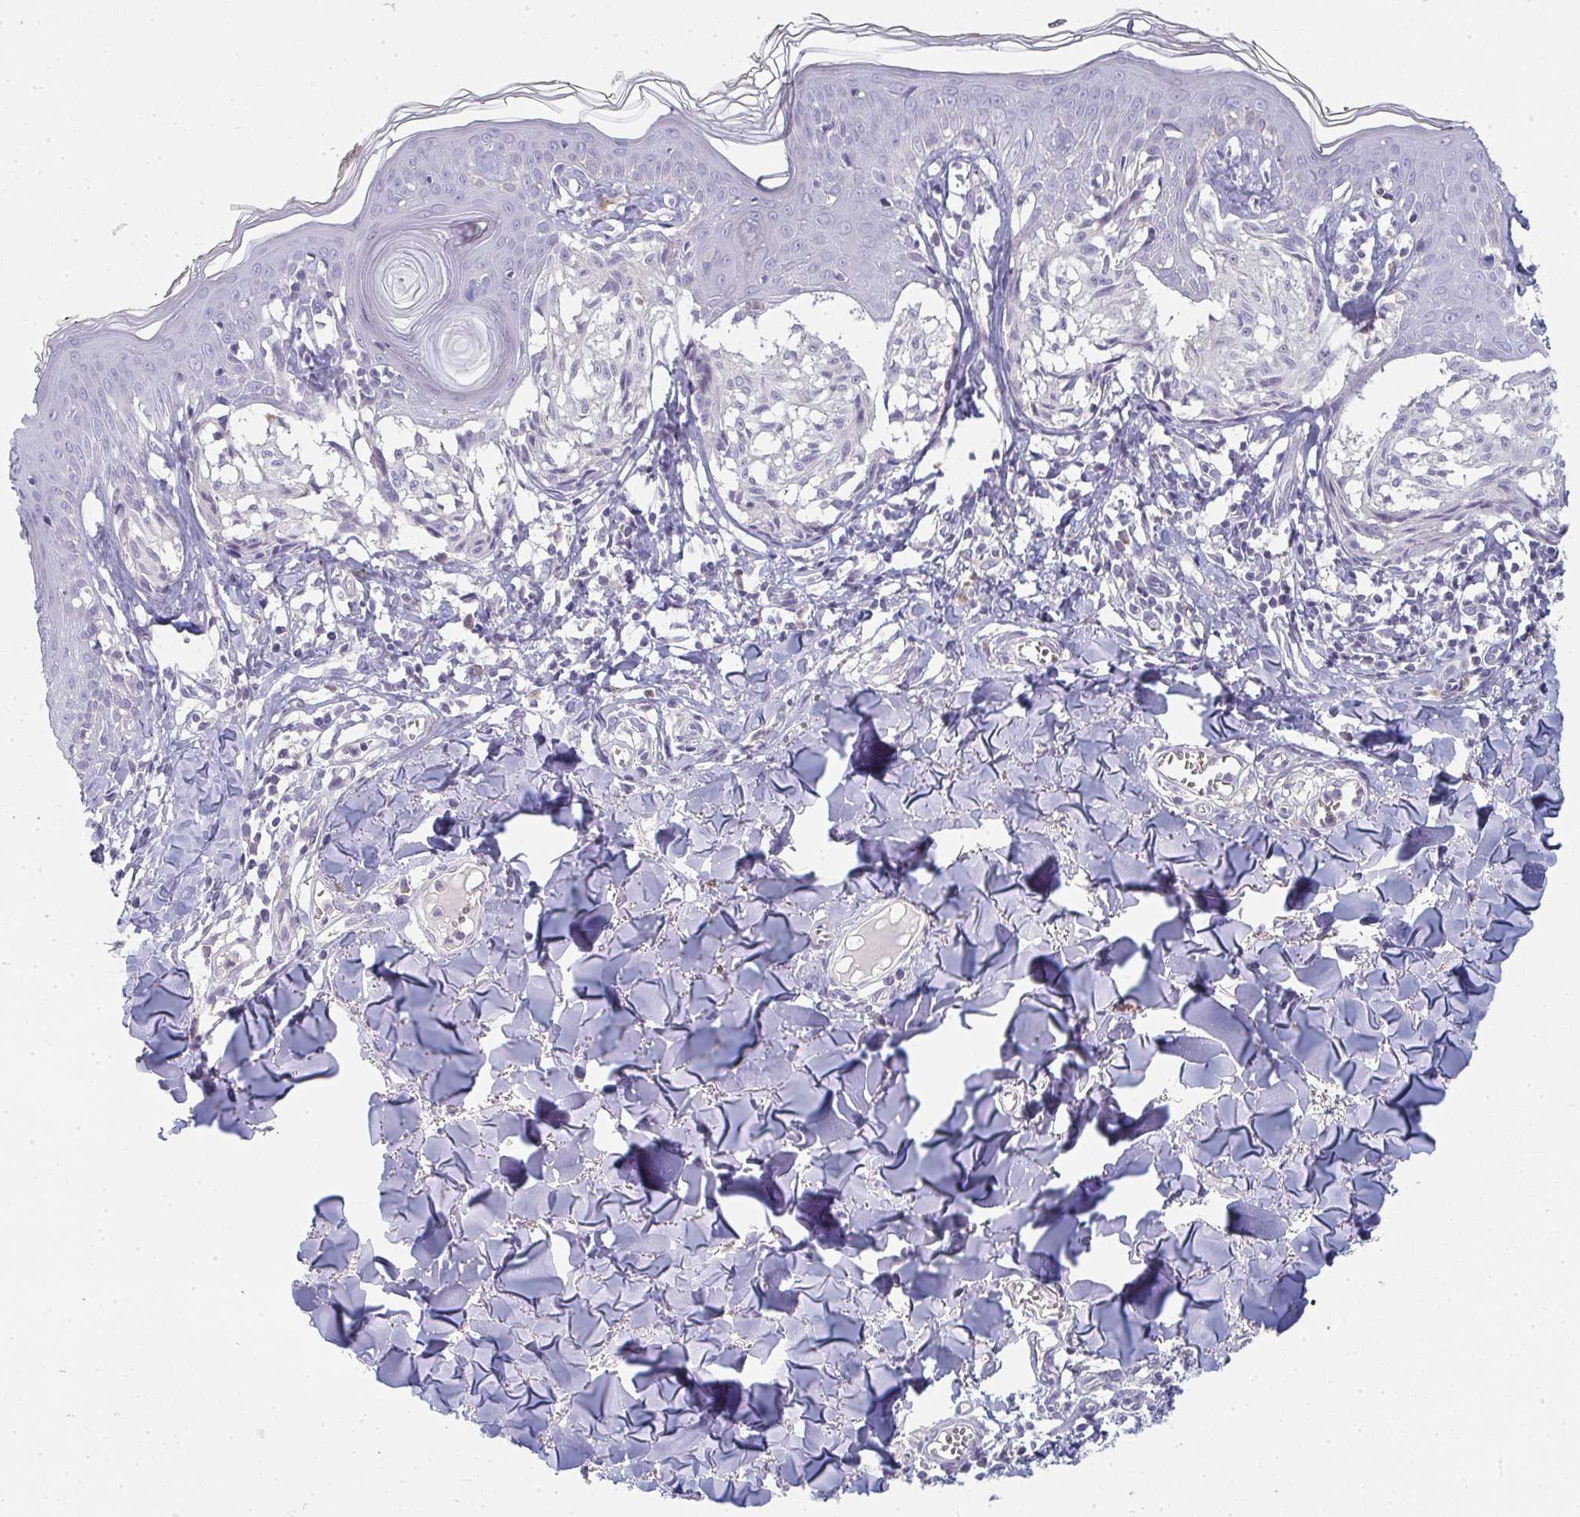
{"staining": {"intensity": "negative", "quantity": "none", "location": "none"}, "tissue": "melanoma", "cell_type": "Tumor cells", "image_type": "cancer", "snomed": [{"axis": "morphology", "description": "Malignant melanoma, NOS"}, {"axis": "topography", "description": "Skin"}], "caption": "Micrograph shows no significant protein expression in tumor cells of melanoma. (DAB immunohistochemistry visualized using brightfield microscopy, high magnification).", "gene": "SHB", "patient": {"sex": "female", "age": 43}}